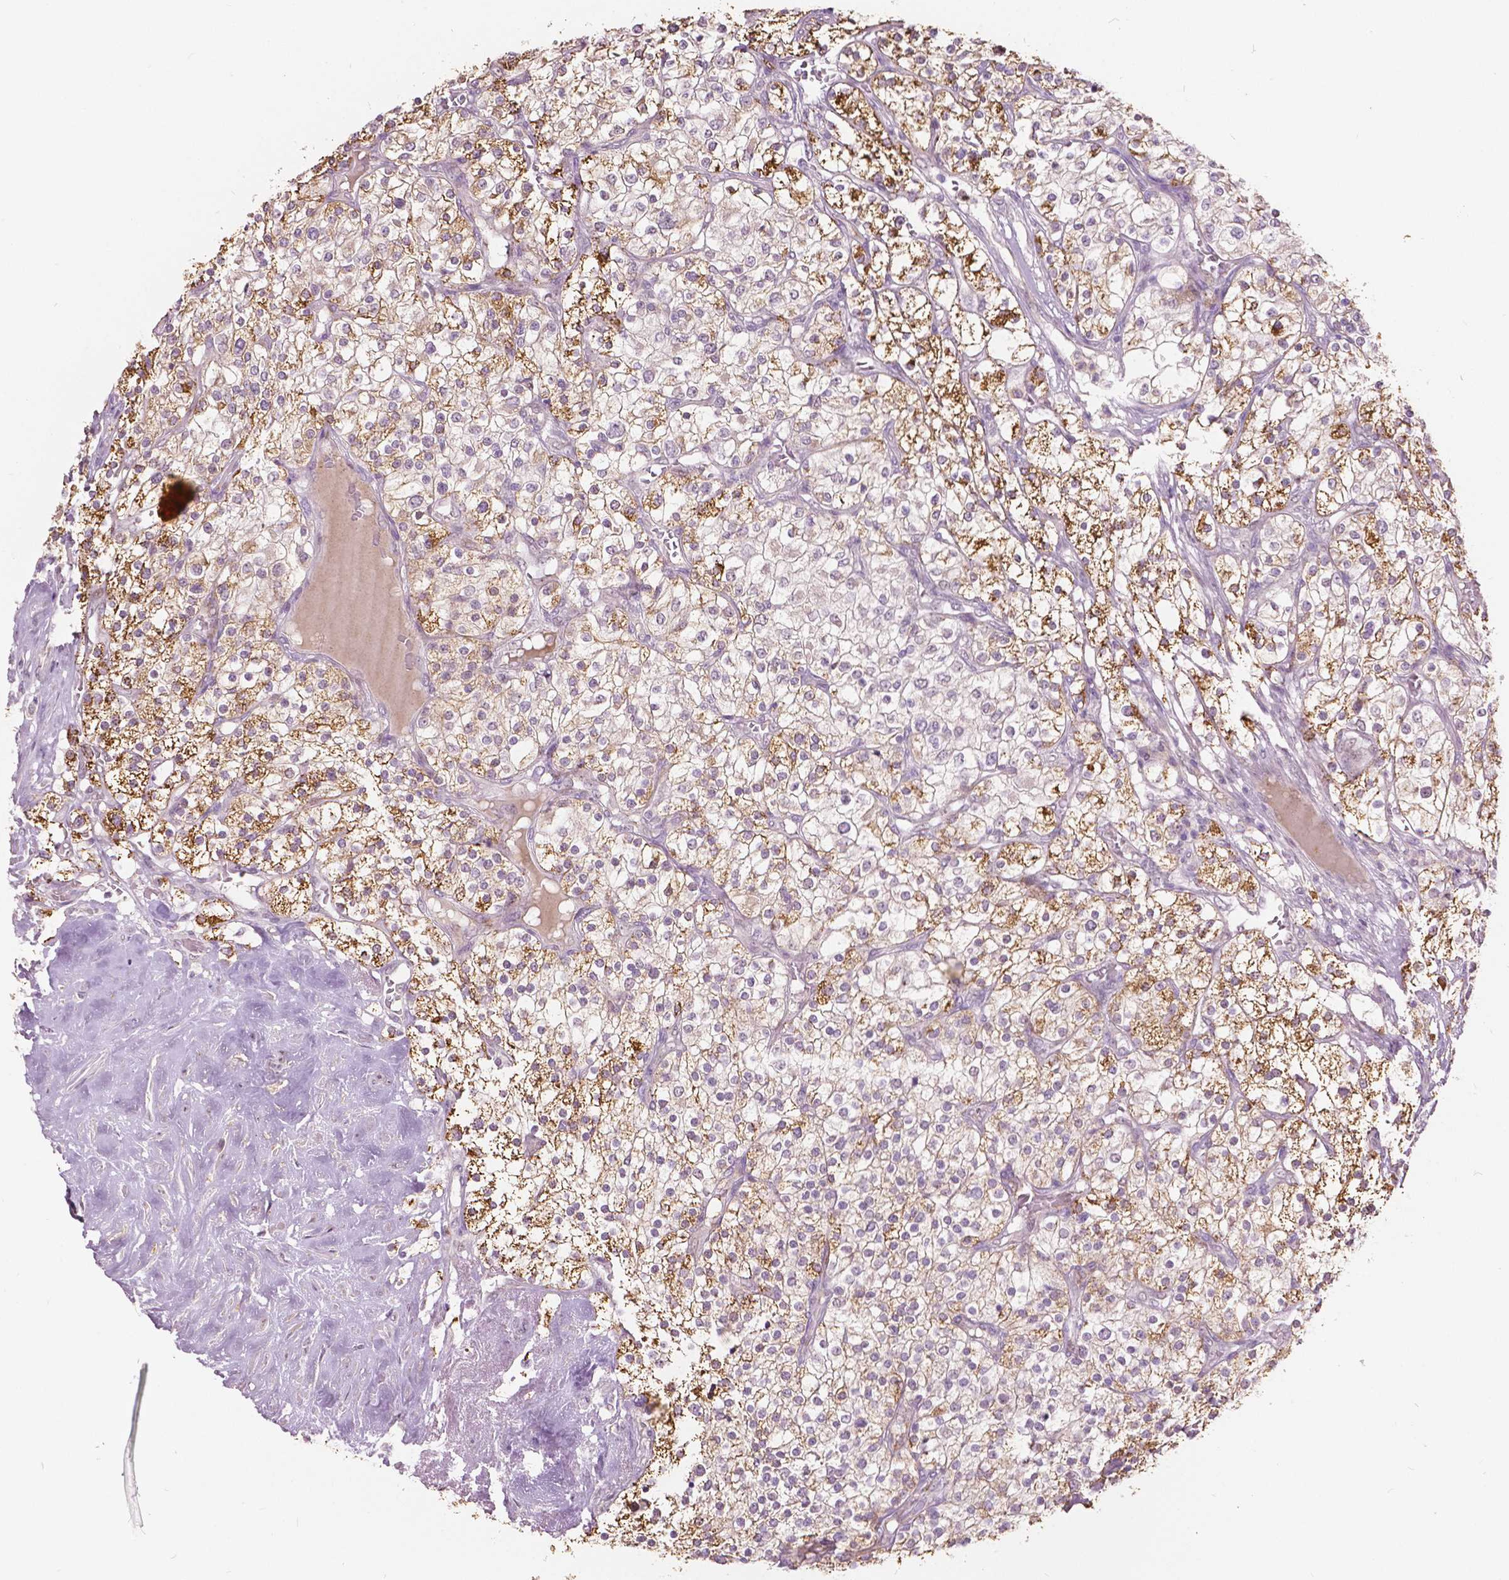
{"staining": {"intensity": "moderate", "quantity": "25%-75%", "location": "cytoplasmic/membranous"}, "tissue": "renal cancer", "cell_type": "Tumor cells", "image_type": "cancer", "snomed": [{"axis": "morphology", "description": "Adenocarcinoma, NOS"}, {"axis": "topography", "description": "Kidney"}], "caption": "Immunohistochemical staining of adenocarcinoma (renal) shows medium levels of moderate cytoplasmic/membranous protein positivity in about 25%-75% of tumor cells.", "gene": "DLX6", "patient": {"sex": "male", "age": 80}}